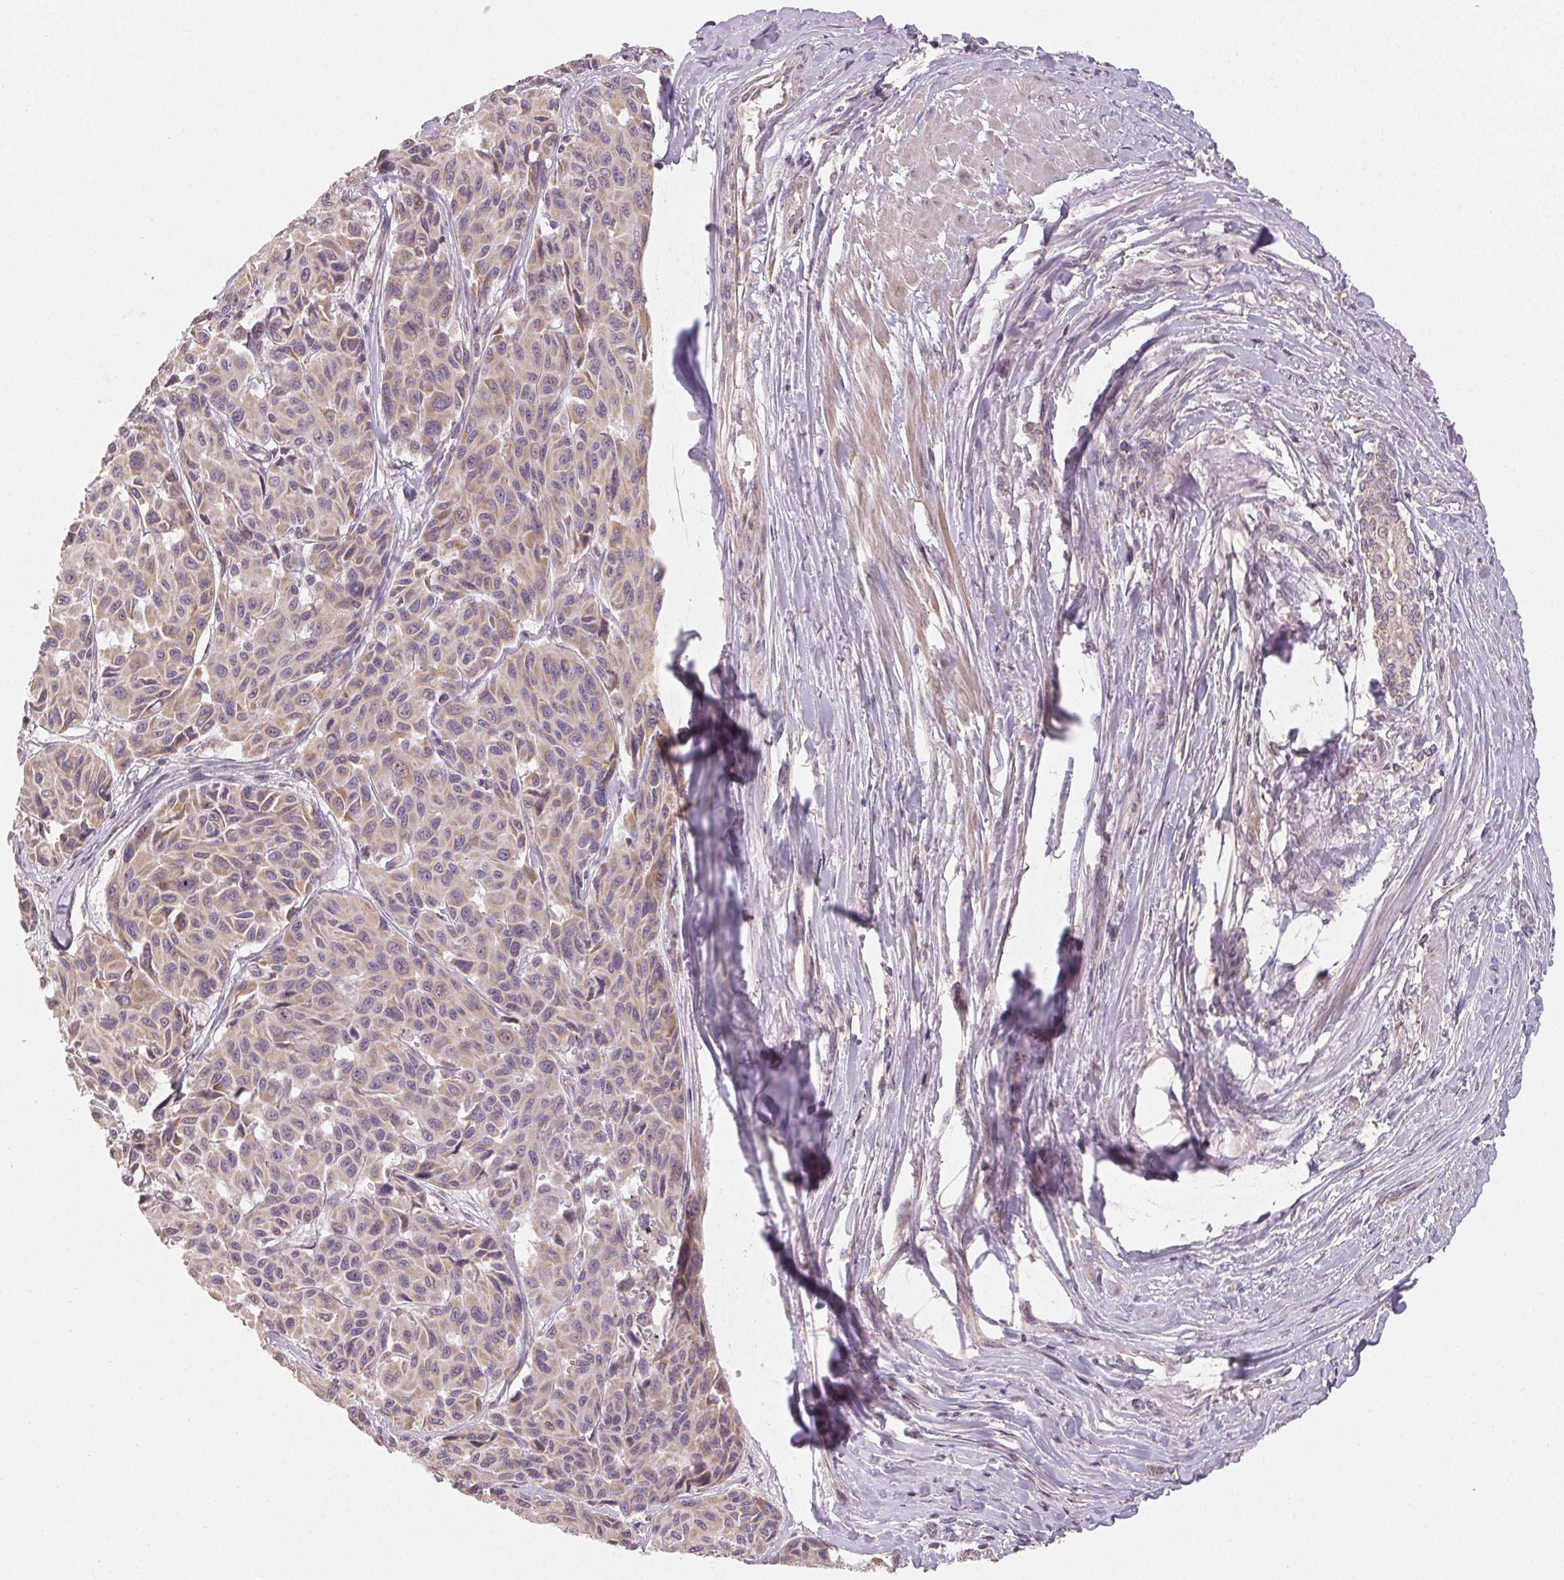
{"staining": {"intensity": "weak", "quantity": "<25%", "location": "cytoplasmic/membranous"}, "tissue": "melanoma", "cell_type": "Tumor cells", "image_type": "cancer", "snomed": [{"axis": "morphology", "description": "Malignant melanoma, NOS"}, {"axis": "topography", "description": "Skin"}], "caption": "DAB immunohistochemical staining of malignant melanoma demonstrates no significant expression in tumor cells.", "gene": "CLASP1", "patient": {"sex": "female", "age": 66}}